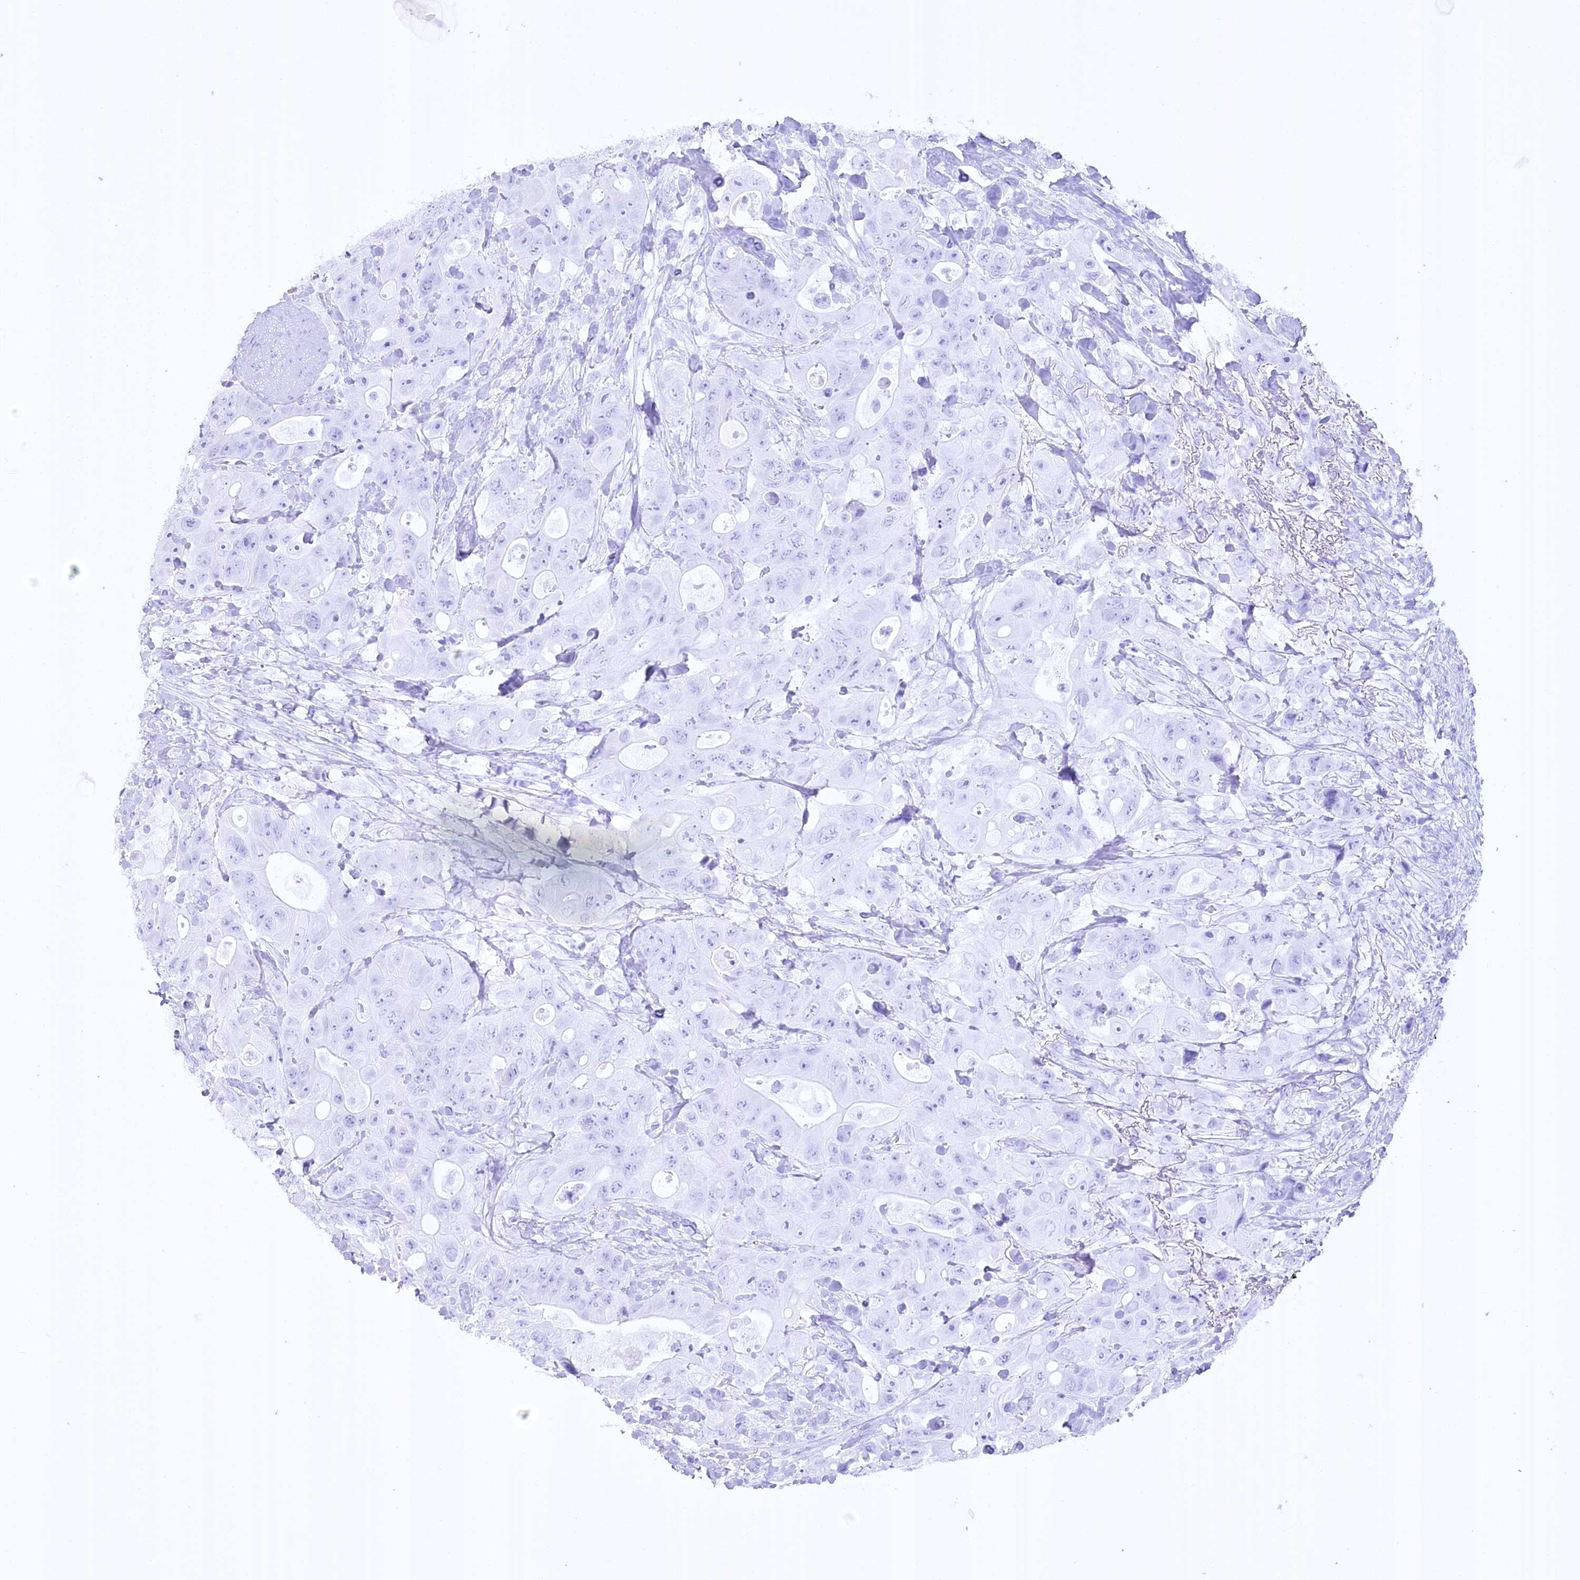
{"staining": {"intensity": "negative", "quantity": "none", "location": "none"}, "tissue": "colorectal cancer", "cell_type": "Tumor cells", "image_type": "cancer", "snomed": [{"axis": "morphology", "description": "Adenocarcinoma, NOS"}, {"axis": "topography", "description": "Colon"}], "caption": "There is no significant staining in tumor cells of colorectal cancer. (Brightfield microscopy of DAB immunohistochemistry at high magnification).", "gene": "CEP164", "patient": {"sex": "female", "age": 46}}